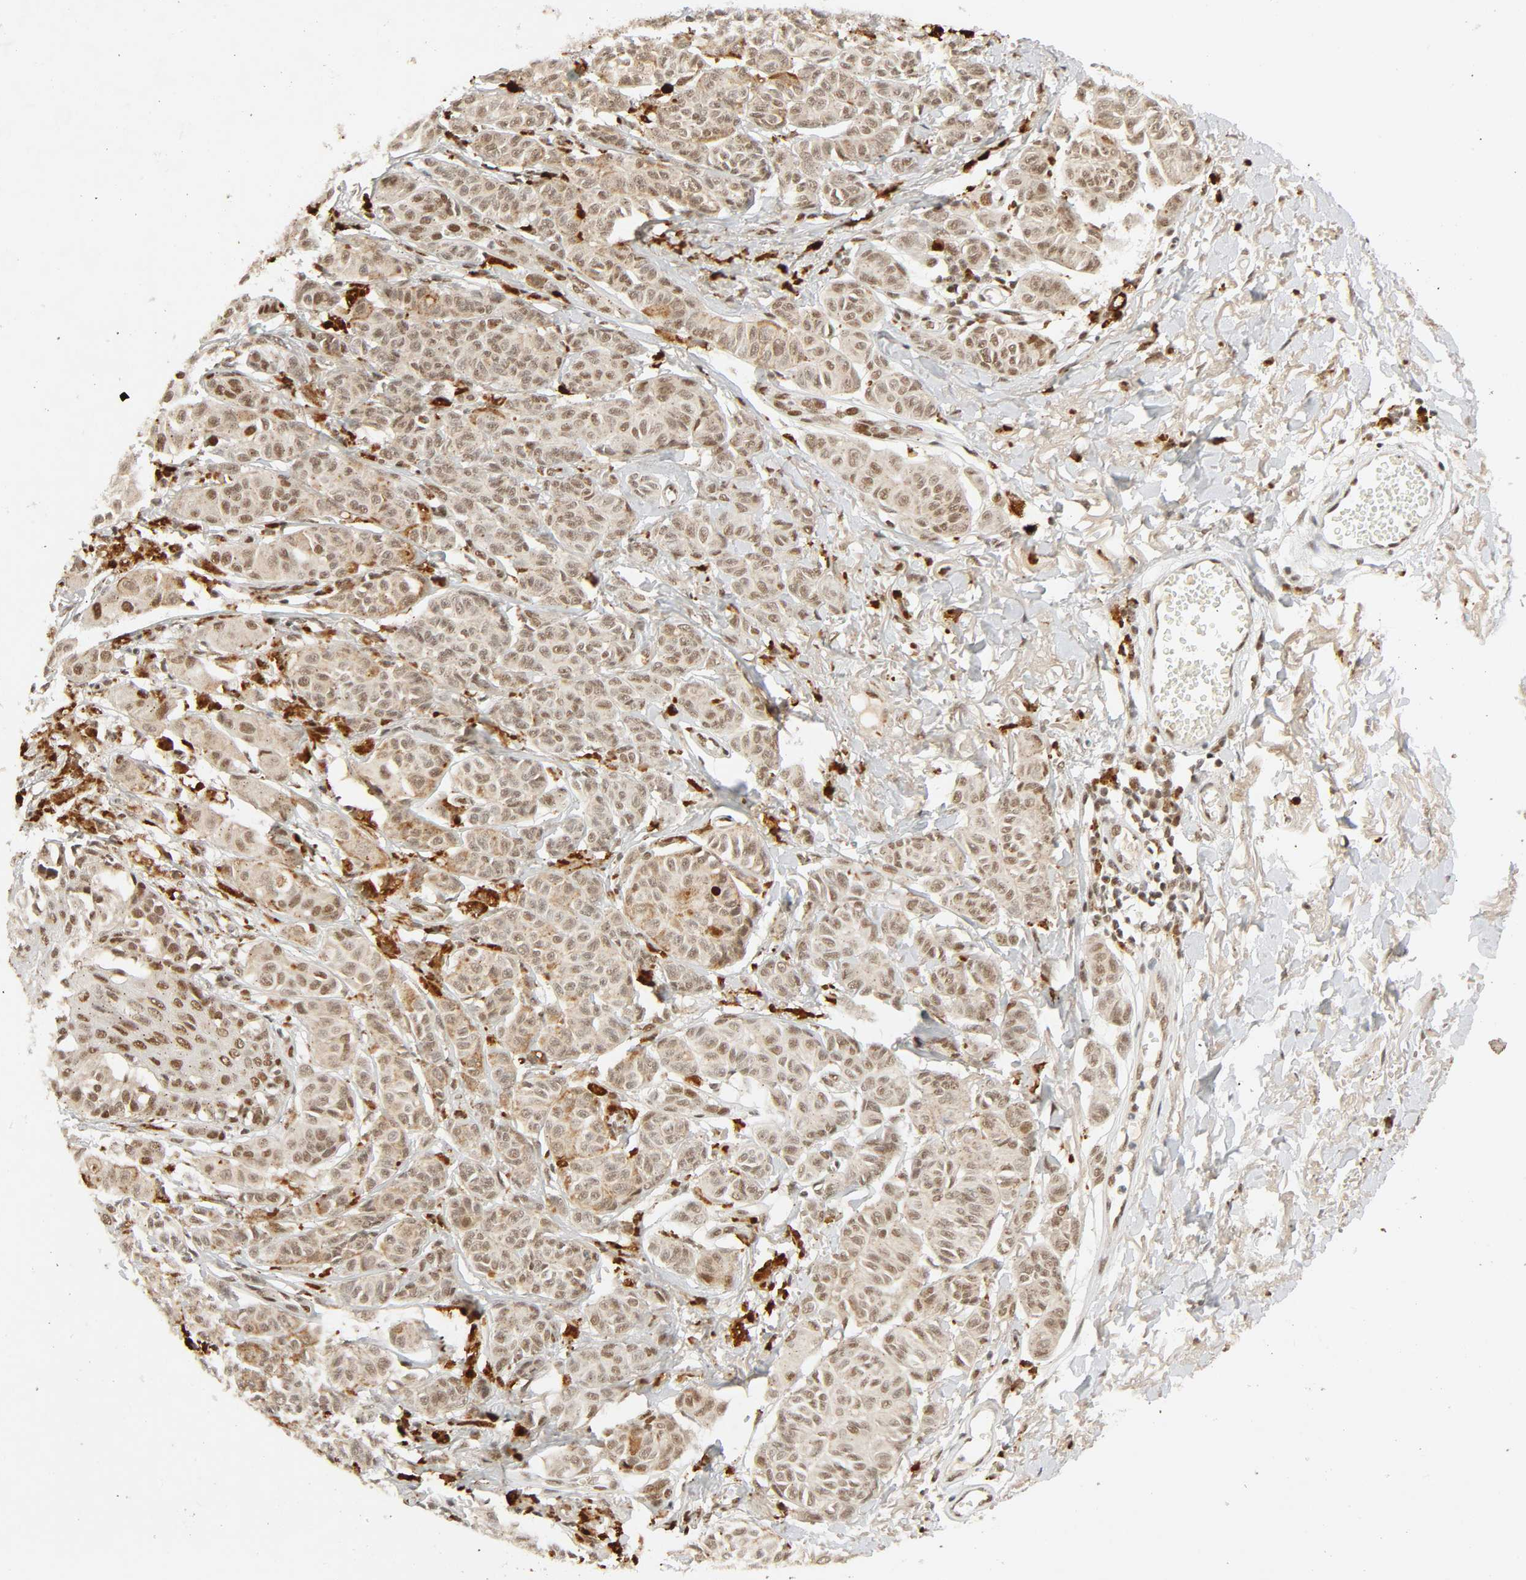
{"staining": {"intensity": "weak", "quantity": ">75%", "location": "nuclear"}, "tissue": "melanoma", "cell_type": "Tumor cells", "image_type": "cancer", "snomed": [{"axis": "morphology", "description": "Malignant melanoma, NOS"}, {"axis": "topography", "description": "Skin"}], "caption": "Immunohistochemistry micrograph of neoplastic tissue: human melanoma stained using immunohistochemistry (IHC) exhibits low levels of weak protein expression localized specifically in the nuclear of tumor cells, appearing as a nuclear brown color.", "gene": "SMARCD1", "patient": {"sex": "male", "age": 76}}